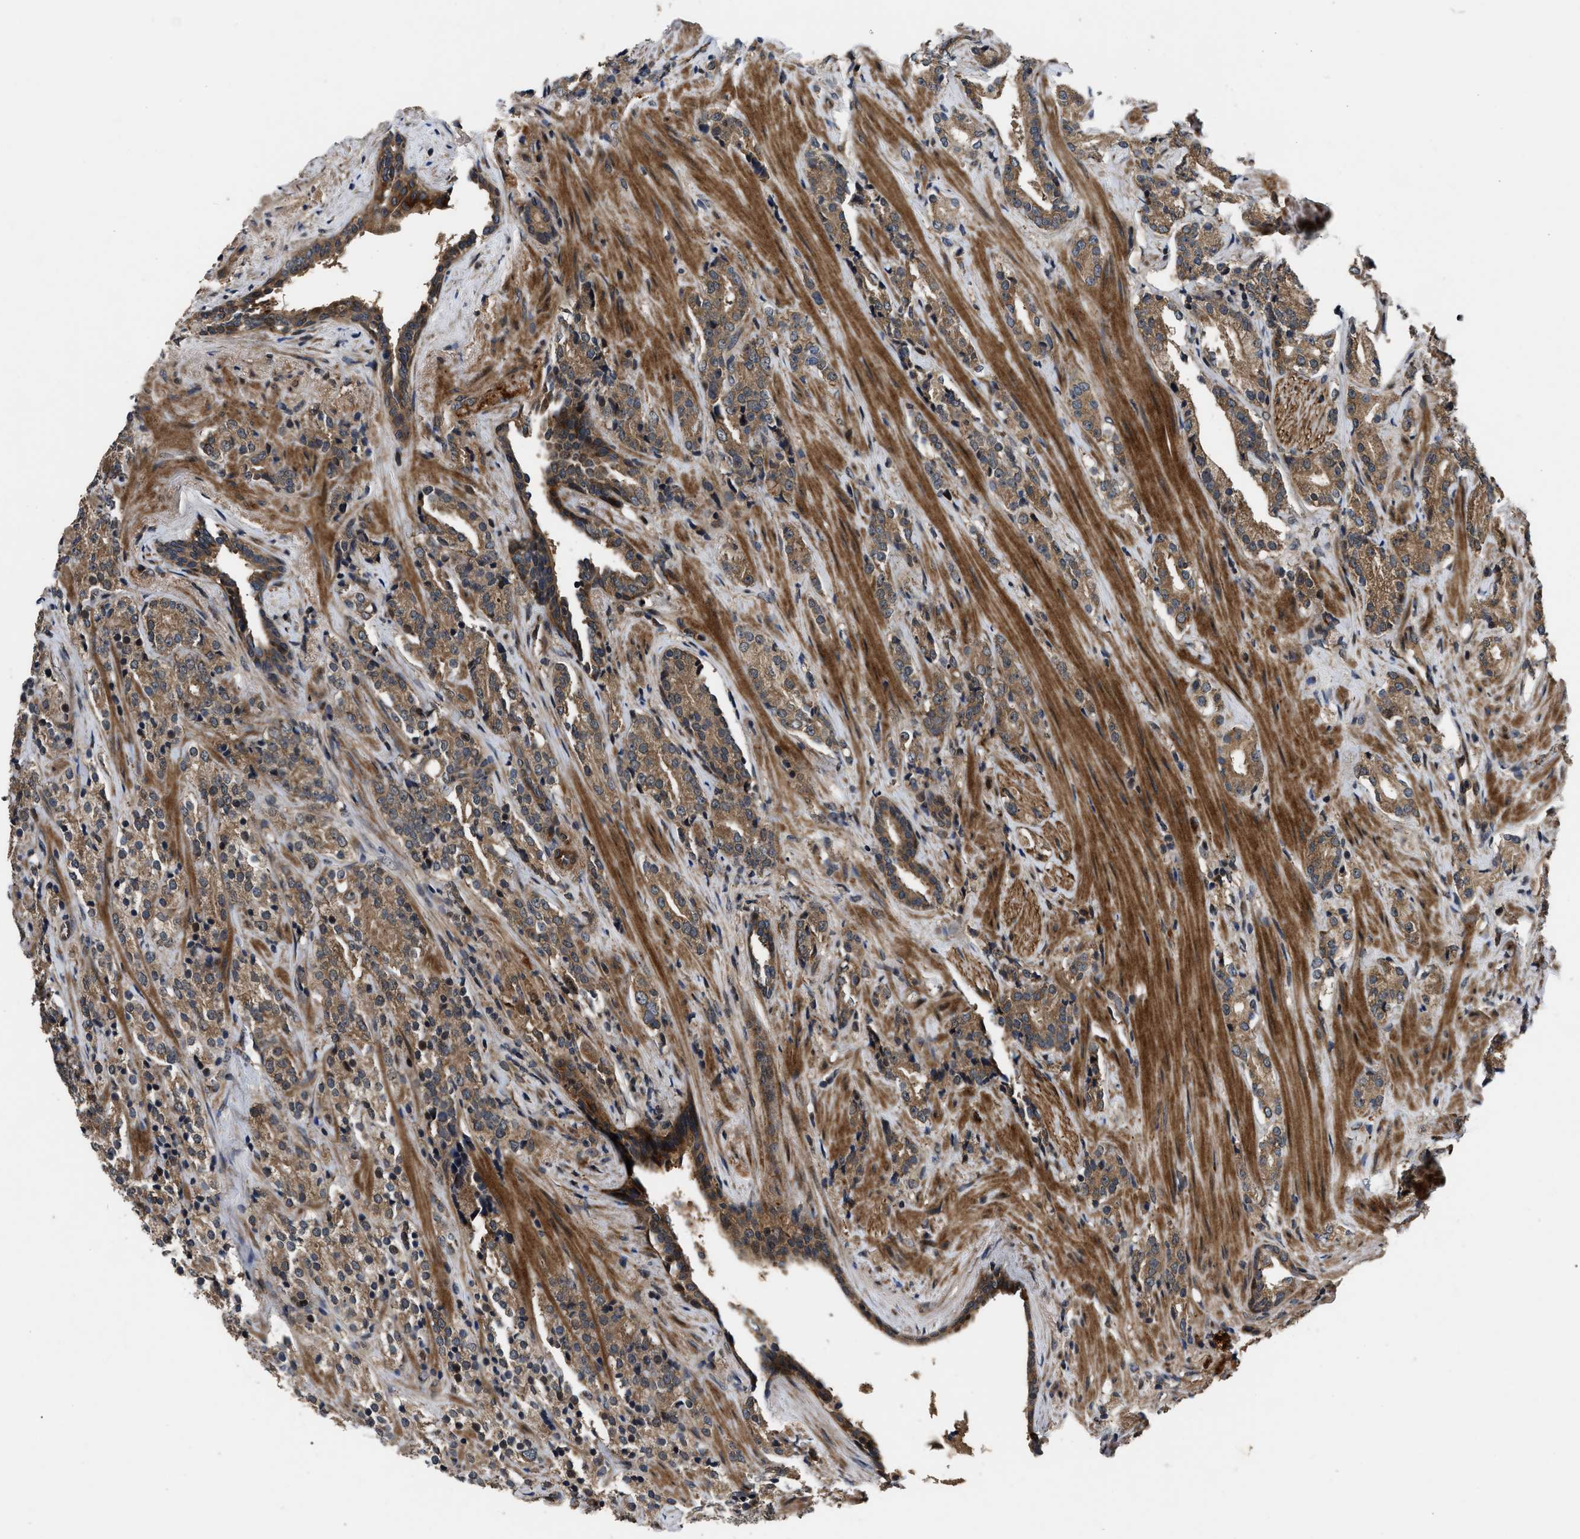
{"staining": {"intensity": "moderate", "quantity": ">75%", "location": "cytoplasmic/membranous"}, "tissue": "prostate cancer", "cell_type": "Tumor cells", "image_type": "cancer", "snomed": [{"axis": "morphology", "description": "Adenocarcinoma, High grade"}, {"axis": "topography", "description": "Prostate"}], "caption": "IHC histopathology image of neoplastic tissue: prostate cancer (adenocarcinoma (high-grade)) stained using immunohistochemistry (IHC) shows medium levels of moderate protein expression localized specifically in the cytoplasmic/membranous of tumor cells, appearing as a cytoplasmic/membranous brown color.", "gene": "PPWD1", "patient": {"sex": "male", "age": 71}}